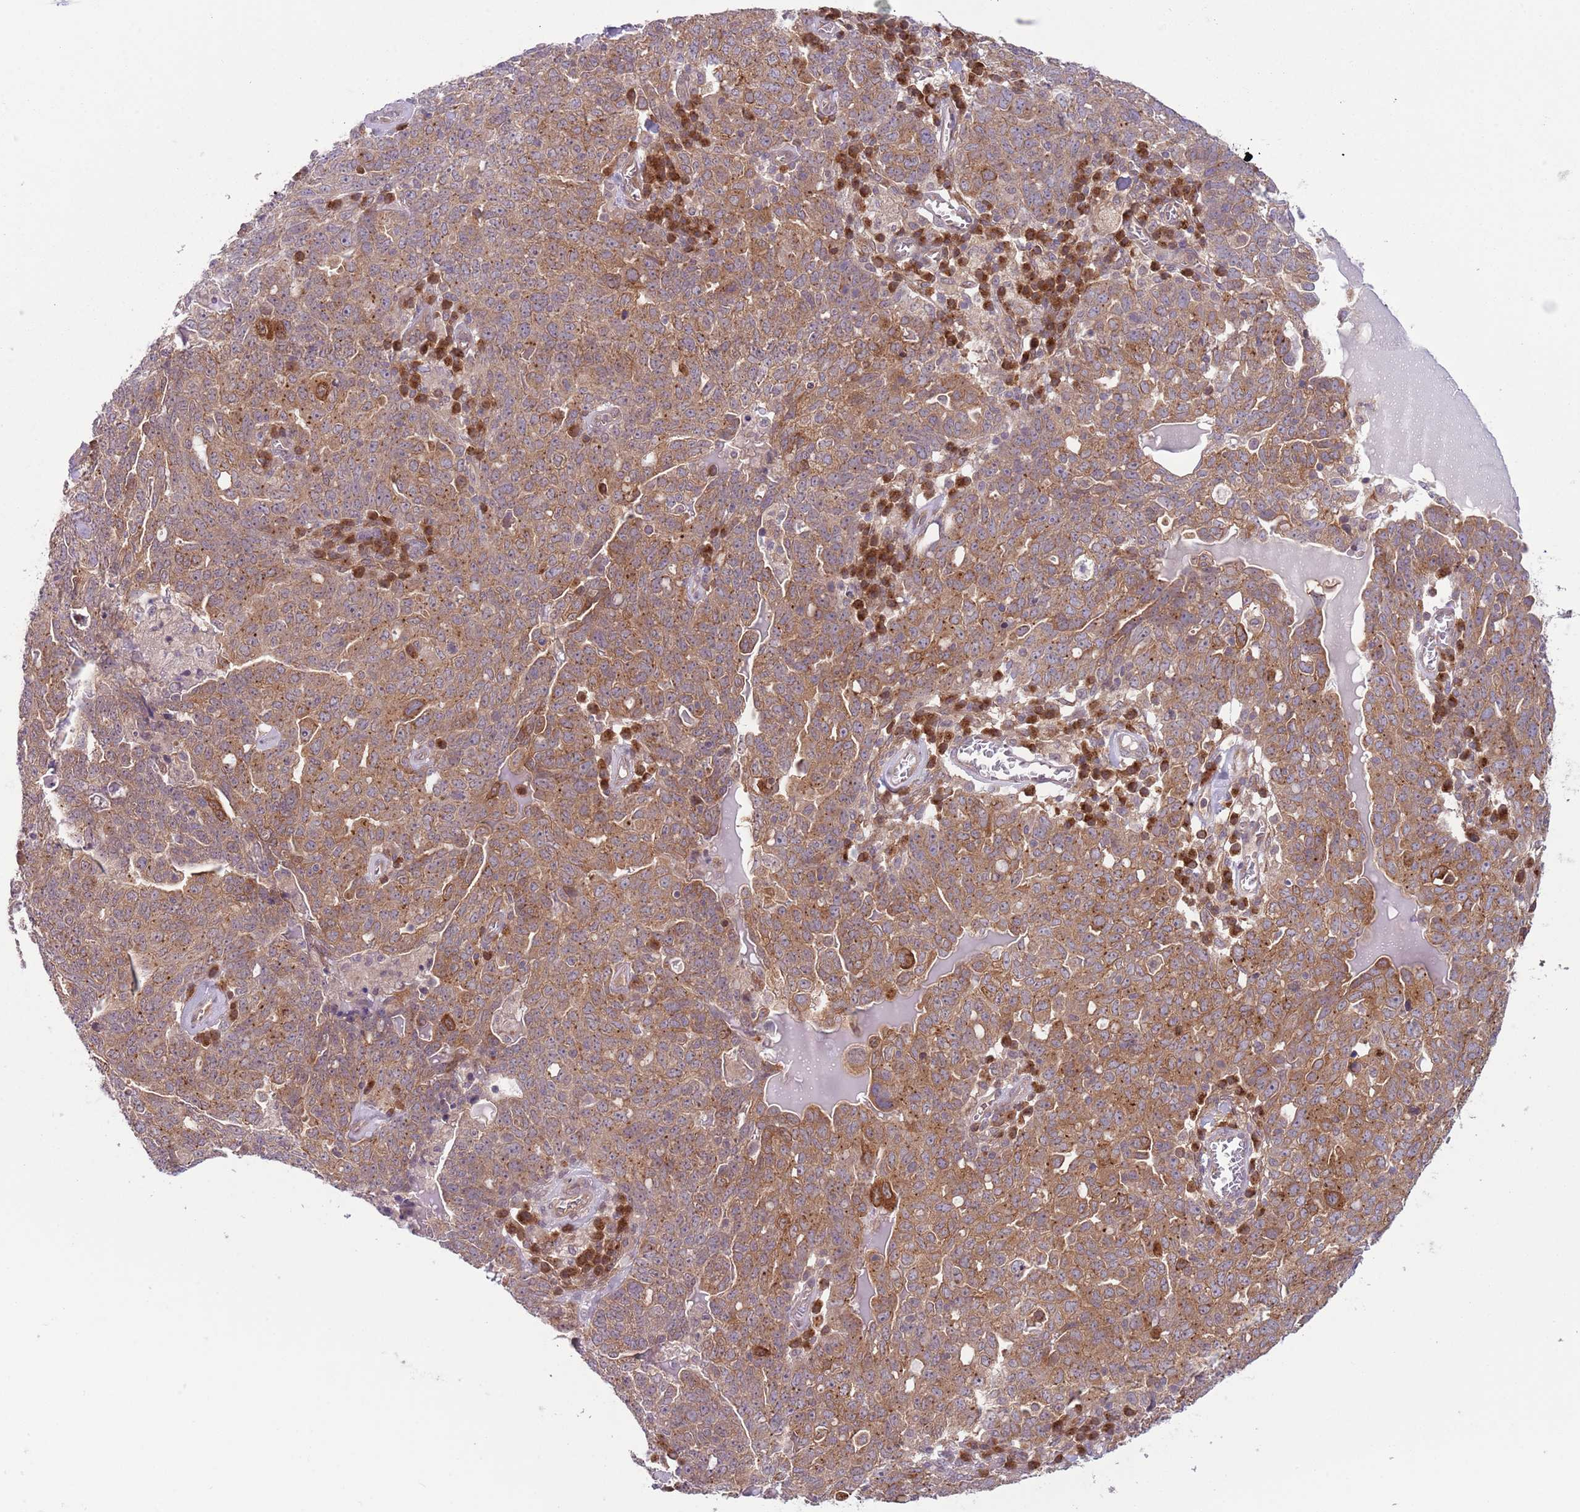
{"staining": {"intensity": "moderate", "quantity": ">75%", "location": "cytoplasmic/membranous"}, "tissue": "ovarian cancer", "cell_type": "Tumor cells", "image_type": "cancer", "snomed": [{"axis": "morphology", "description": "Carcinoma, endometroid"}, {"axis": "topography", "description": "Ovary"}], "caption": "Protein expression analysis of human endometroid carcinoma (ovarian) reveals moderate cytoplasmic/membranous expression in approximately >75% of tumor cells.", "gene": "COPE", "patient": {"sex": "female", "age": 62}}